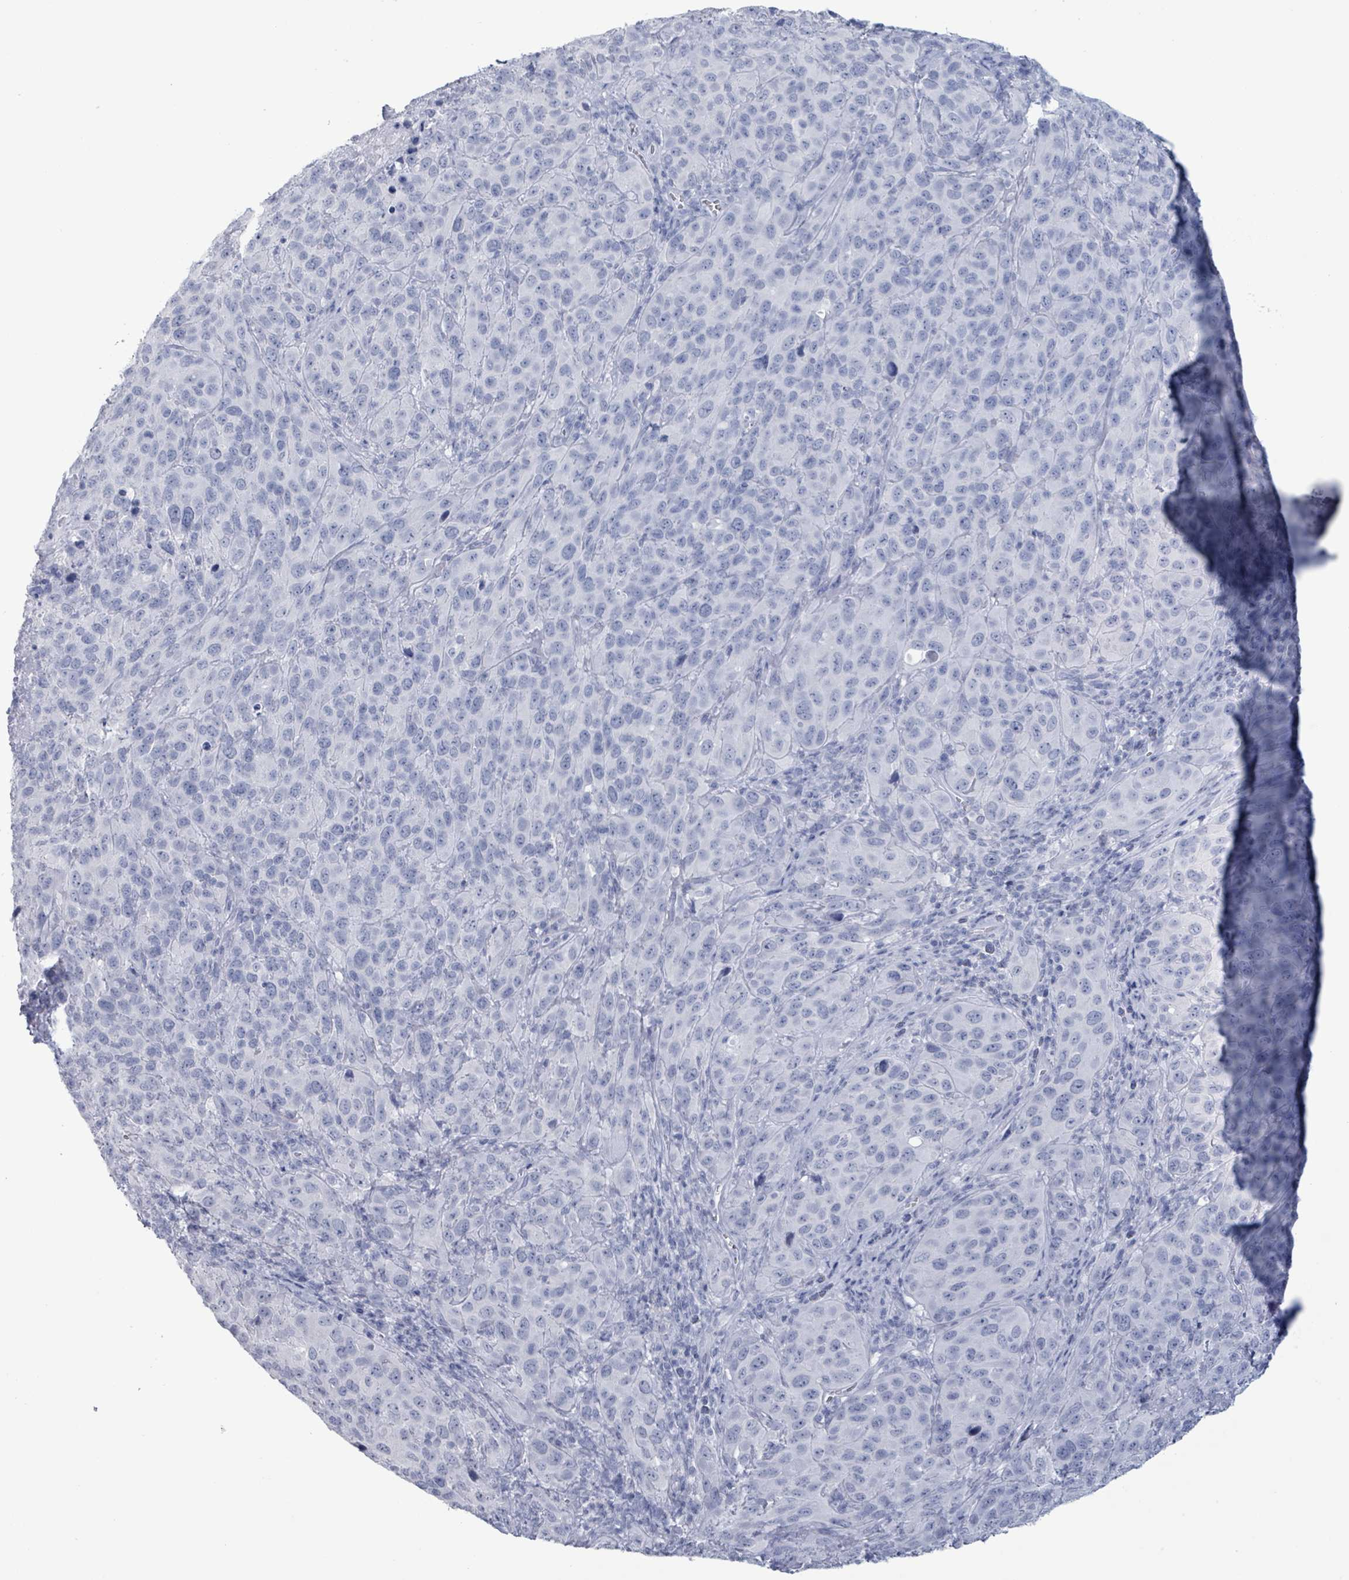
{"staining": {"intensity": "negative", "quantity": "none", "location": "none"}, "tissue": "cervical cancer", "cell_type": "Tumor cells", "image_type": "cancer", "snomed": [{"axis": "morphology", "description": "Squamous cell carcinoma, NOS"}, {"axis": "topography", "description": "Cervix"}], "caption": "Photomicrograph shows no significant protein staining in tumor cells of cervical squamous cell carcinoma.", "gene": "NKX2-1", "patient": {"sex": "female", "age": 51}}